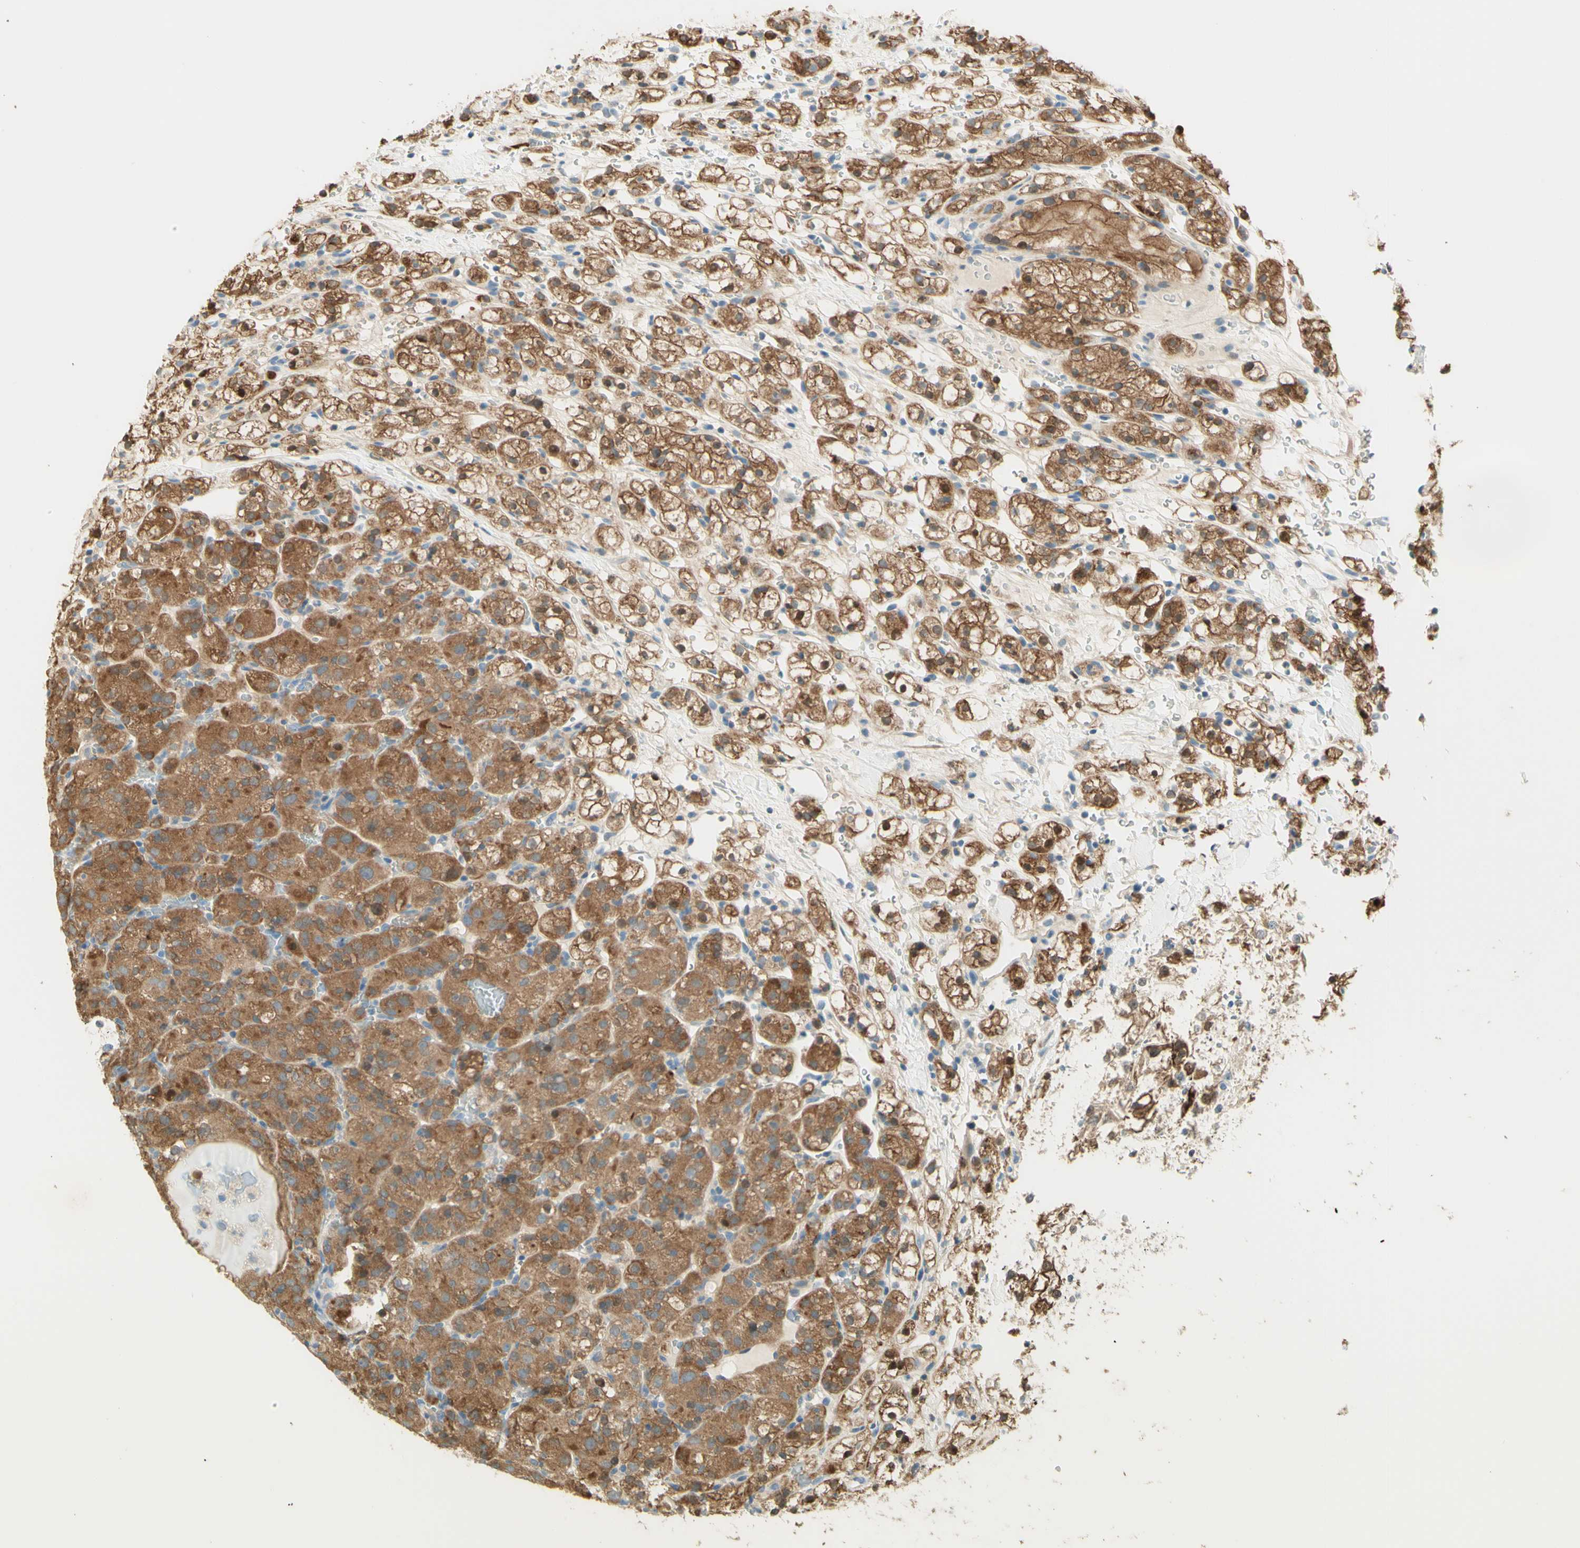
{"staining": {"intensity": "moderate", "quantity": ">75%", "location": "cytoplasmic/membranous"}, "tissue": "renal cancer", "cell_type": "Tumor cells", "image_type": "cancer", "snomed": [{"axis": "morphology", "description": "Adenocarcinoma, NOS"}, {"axis": "topography", "description": "Kidney"}], "caption": "Immunohistochemical staining of human renal cancer demonstrates medium levels of moderate cytoplasmic/membranous positivity in about >75% of tumor cells. Using DAB (3,3'-diaminobenzidine) (brown) and hematoxylin (blue) stains, captured at high magnification using brightfield microscopy.", "gene": "PROM1", "patient": {"sex": "male", "age": 61}}